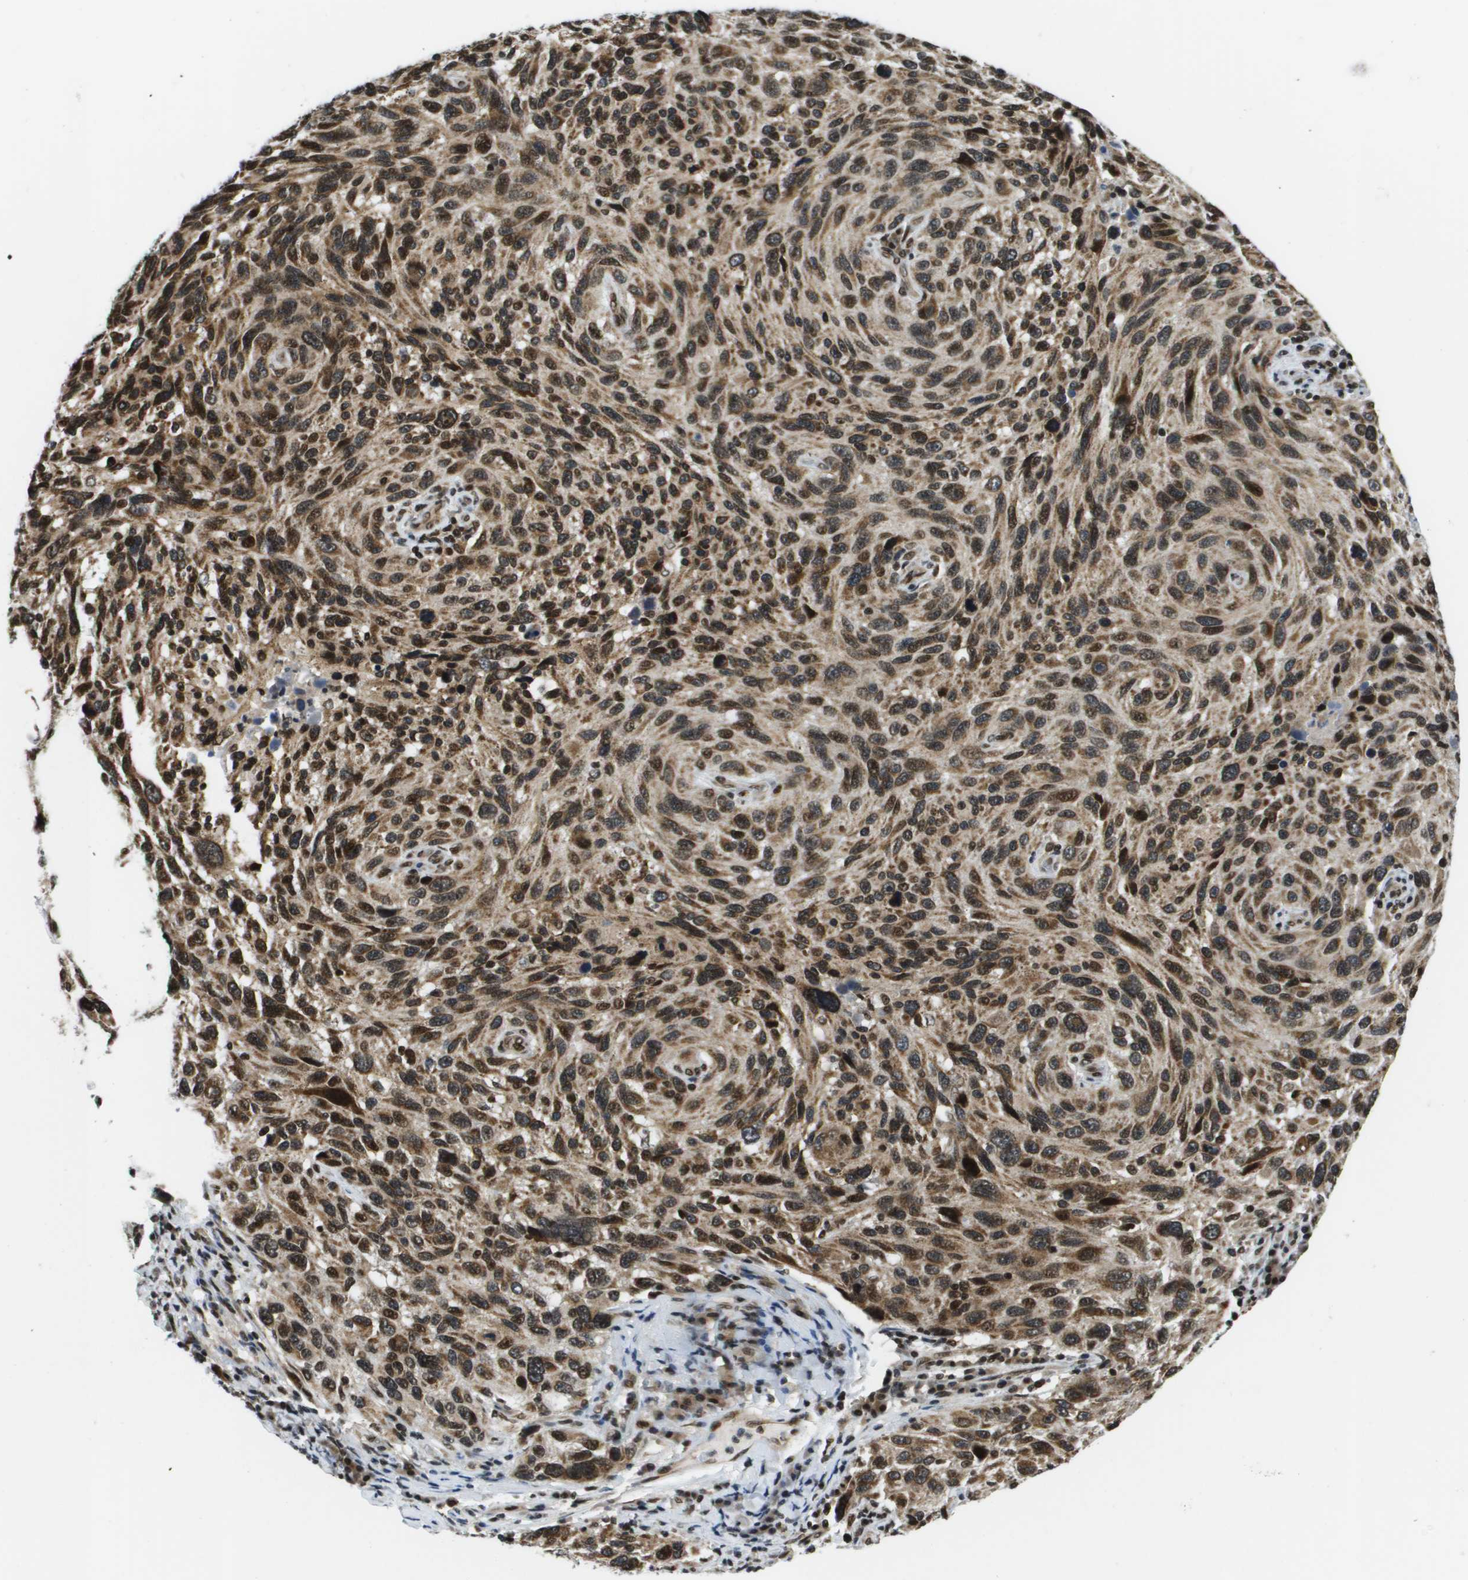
{"staining": {"intensity": "moderate", "quantity": ">75%", "location": "cytoplasmic/membranous,nuclear"}, "tissue": "melanoma", "cell_type": "Tumor cells", "image_type": "cancer", "snomed": [{"axis": "morphology", "description": "Malignant melanoma, NOS"}, {"axis": "topography", "description": "Skin"}], "caption": "Malignant melanoma was stained to show a protein in brown. There is medium levels of moderate cytoplasmic/membranous and nuclear staining in about >75% of tumor cells. (DAB IHC, brown staining for protein, blue staining for nuclei).", "gene": "RECQL4", "patient": {"sex": "male", "age": 53}}